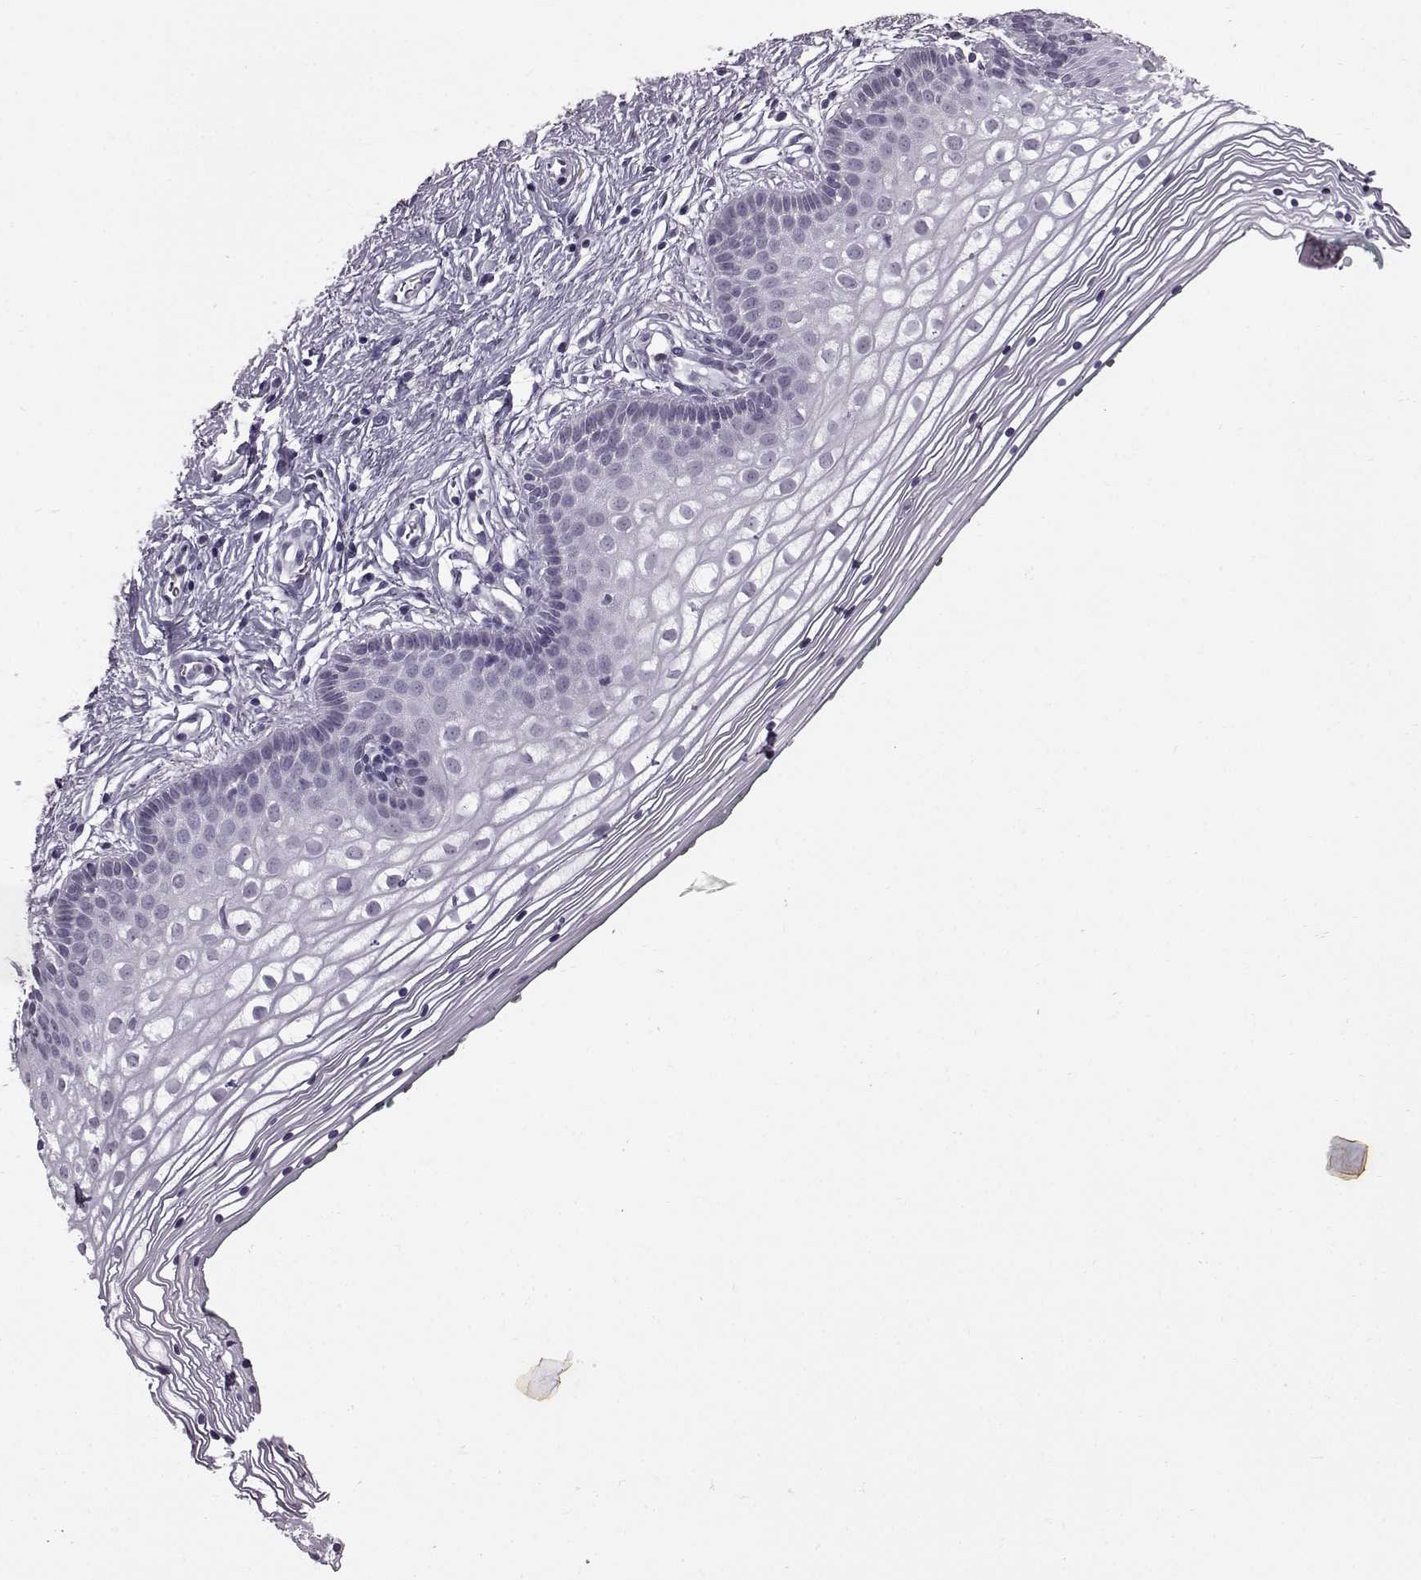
{"staining": {"intensity": "negative", "quantity": "none", "location": "none"}, "tissue": "vagina", "cell_type": "Squamous epithelial cells", "image_type": "normal", "snomed": [{"axis": "morphology", "description": "Normal tissue, NOS"}, {"axis": "topography", "description": "Vagina"}], "caption": "Protein analysis of unremarkable vagina reveals no significant staining in squamous epithelial cells.", "gene": "SLC28A2", "patient": {"sex": "female", "age": 36}}